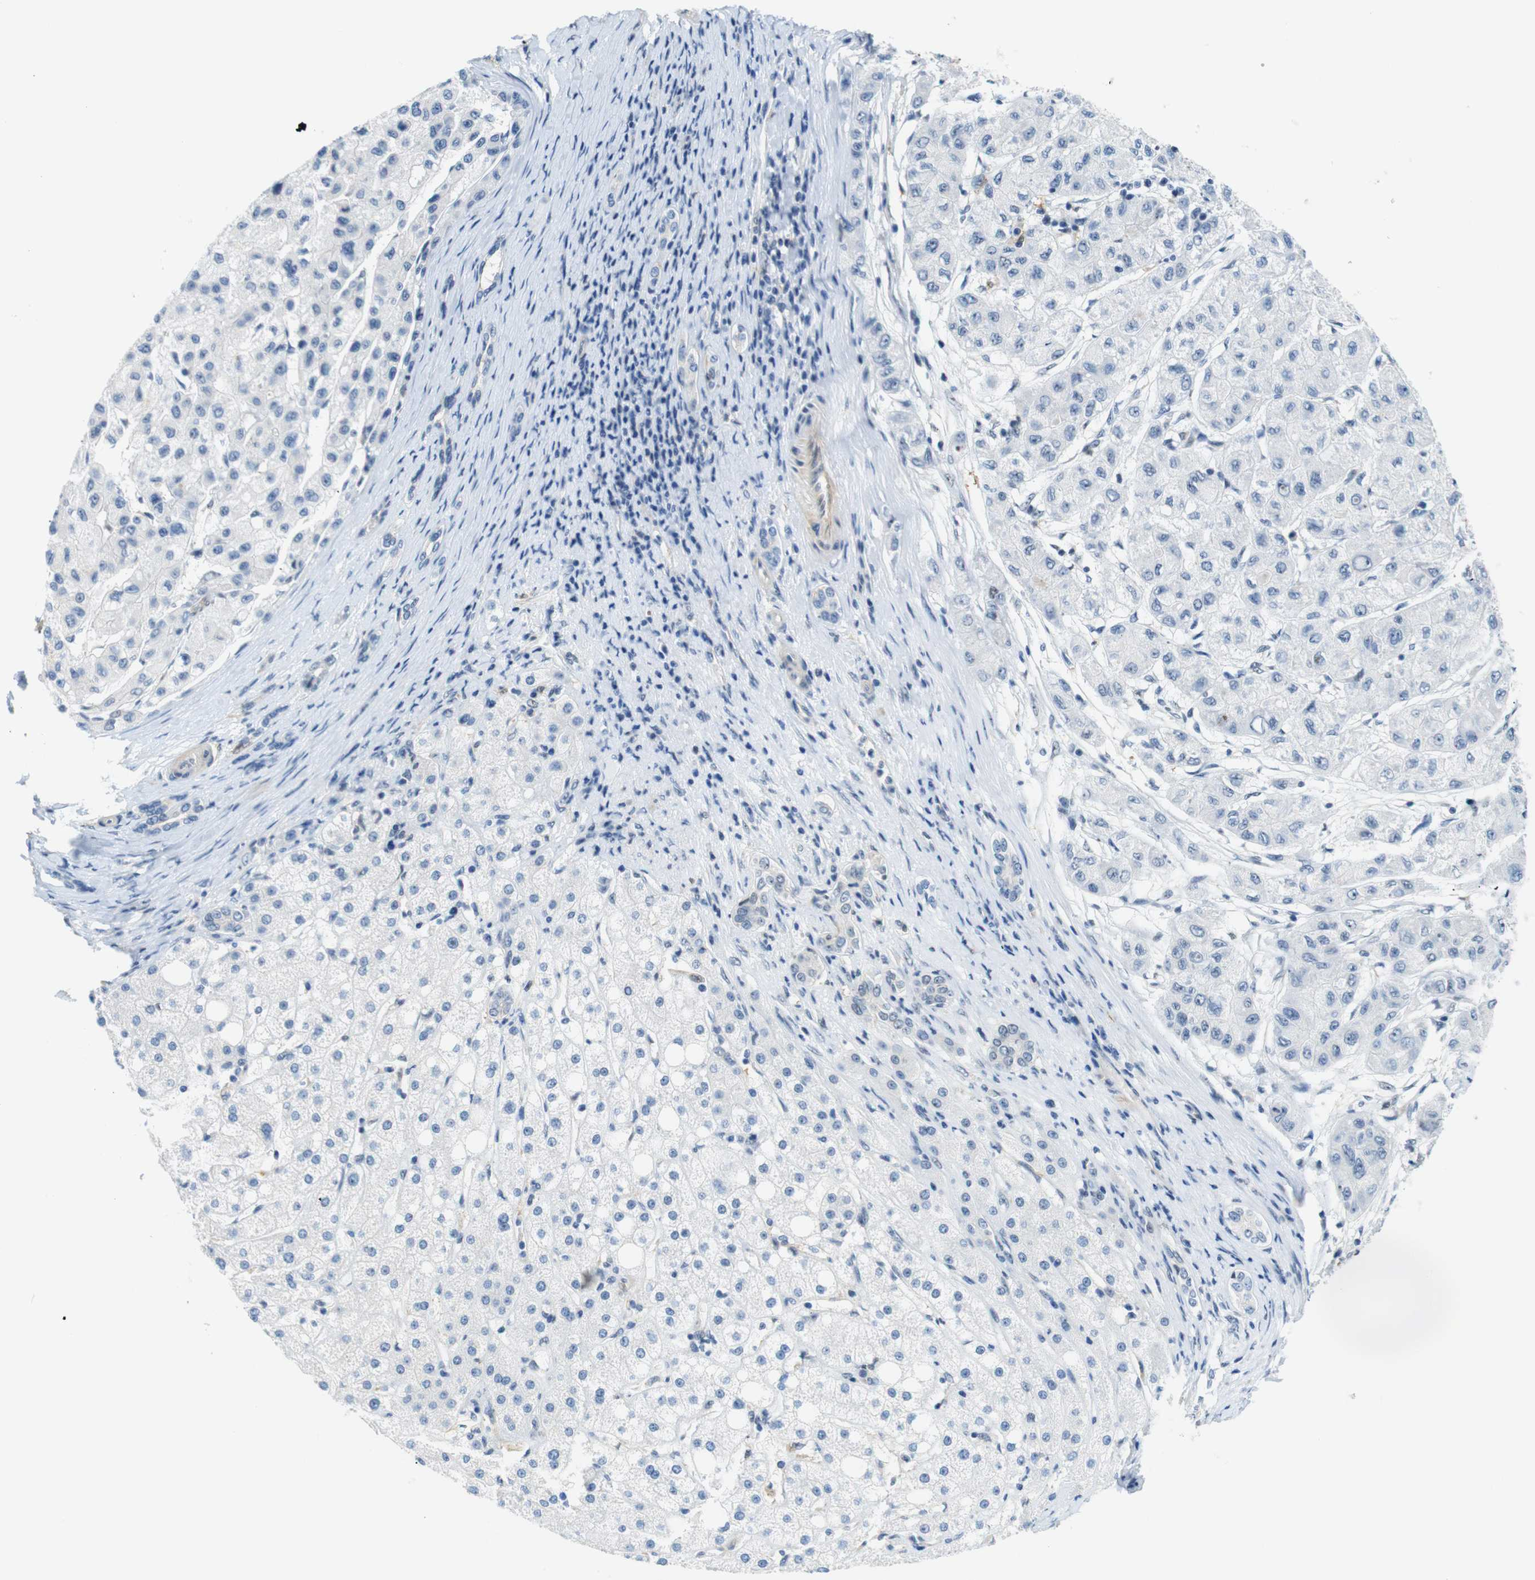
{"staining": {"intensity": "negative", "quantity": "none", "location": "none"}, "tissue": "liver cancer", "cell_type": "Tumor cells", "image_type": "cancer", "snomed": [{"axis": "morphology", "description": "Carcinoma, Hepatocellular, NOS"}, {"axis": "topography", "description": "Liver"}], "caption": "Immunohistochemistry of liver cancer (hepatocellular carcinoma) exhibits no staining in tumor cells. (DAB immunohistochemistry (IHC) with hematoxylin counter stain).", "gene": "PARN", "patient": {"sex": "male", "age": 80}}